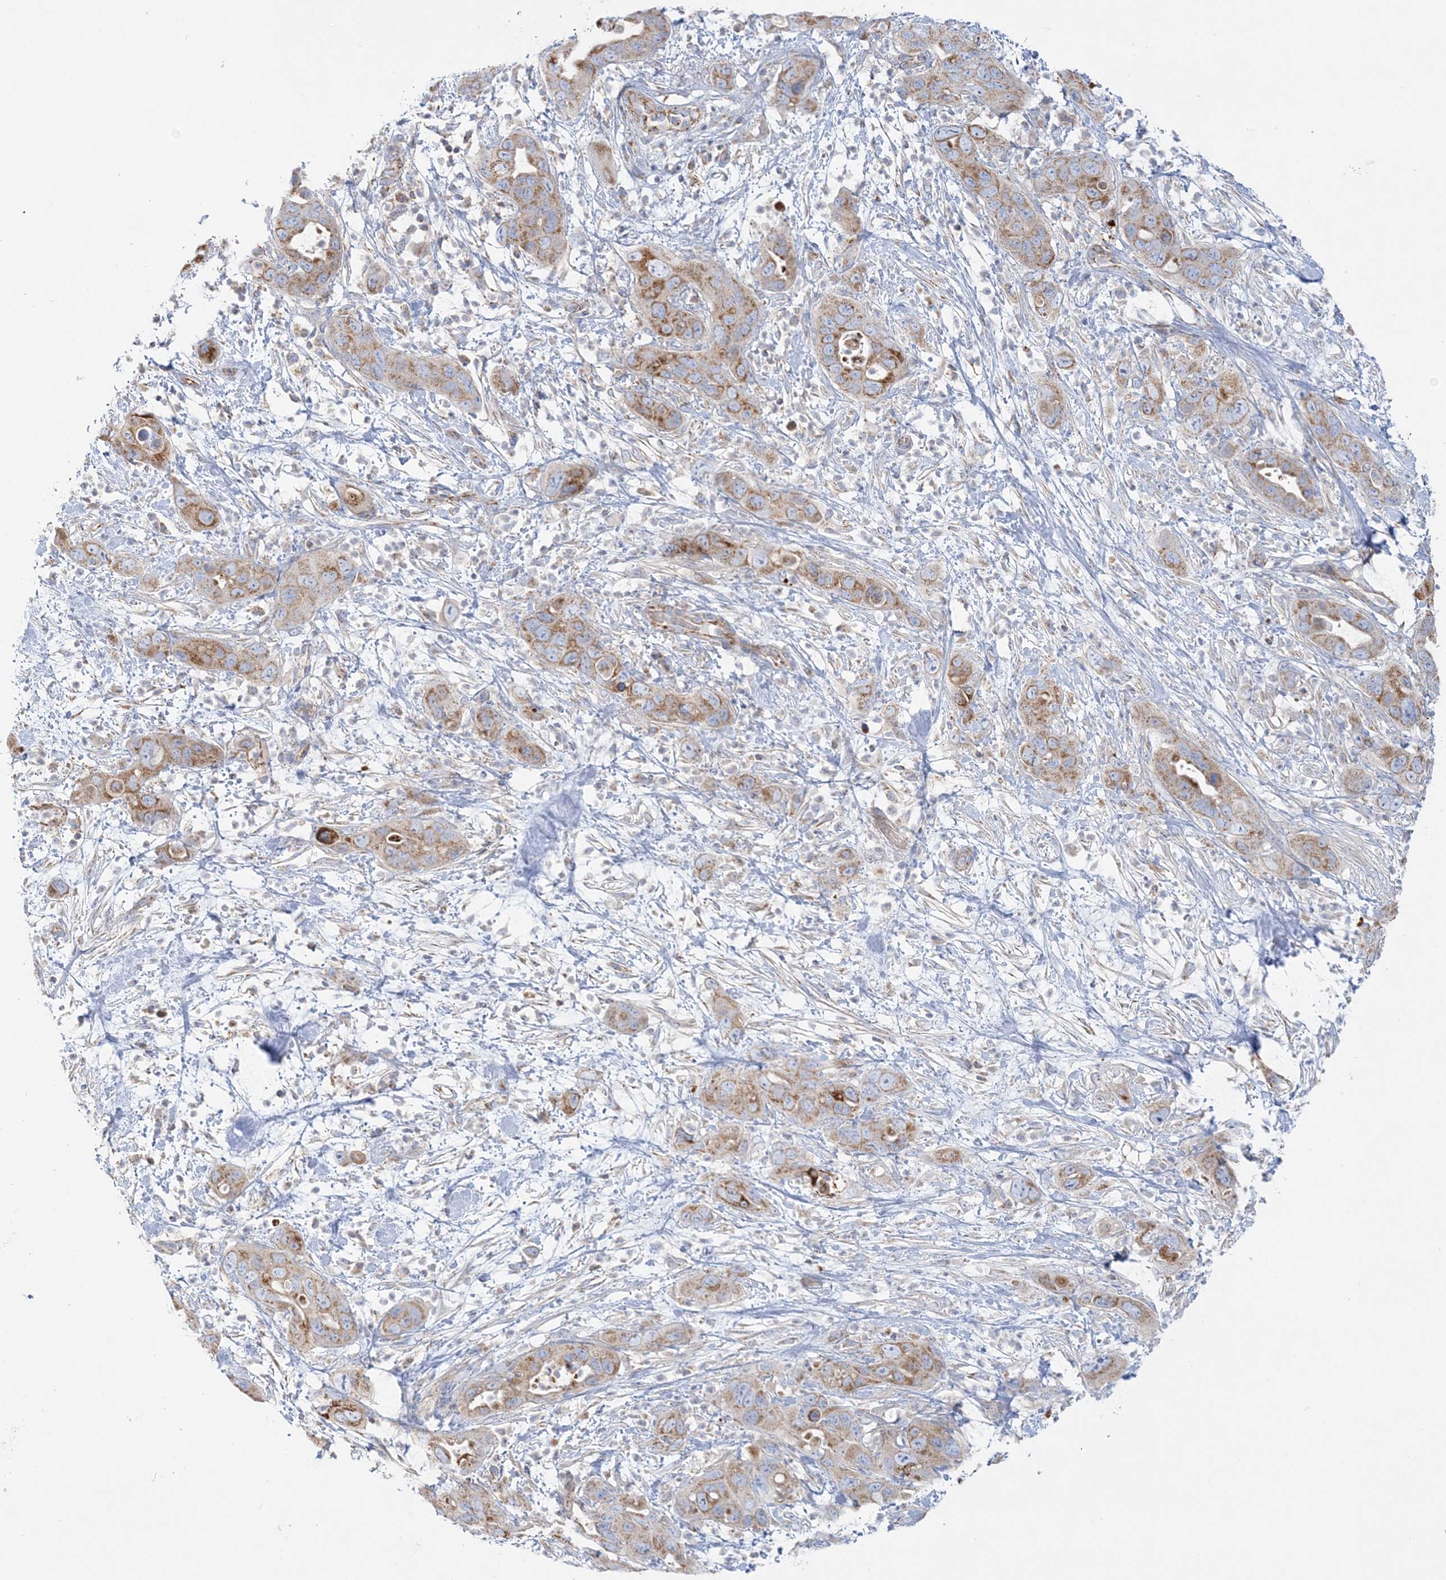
{"staining": {"intensity": "moderate", "quantity": ">75%", "location": "cytoplasmic/membranous"}, "tissue": "pancreatic cancer", "cell_type": "Tumor cells", "image_type": "cancer", "snomed": [{"axis": "morphology", "description": "Adenocarcinoma, NOS"}, {"axis": "topography", "description": "Pancreas"}], "caption": "IHC of human adenocarcinoma (pancreatic) shows medium levels of moderate cytoplasmic/membranous positivity in approximately >75% of tumor cells.", "gene": "TBC1D14", "patient": {"sex": "female", "age": 71}}